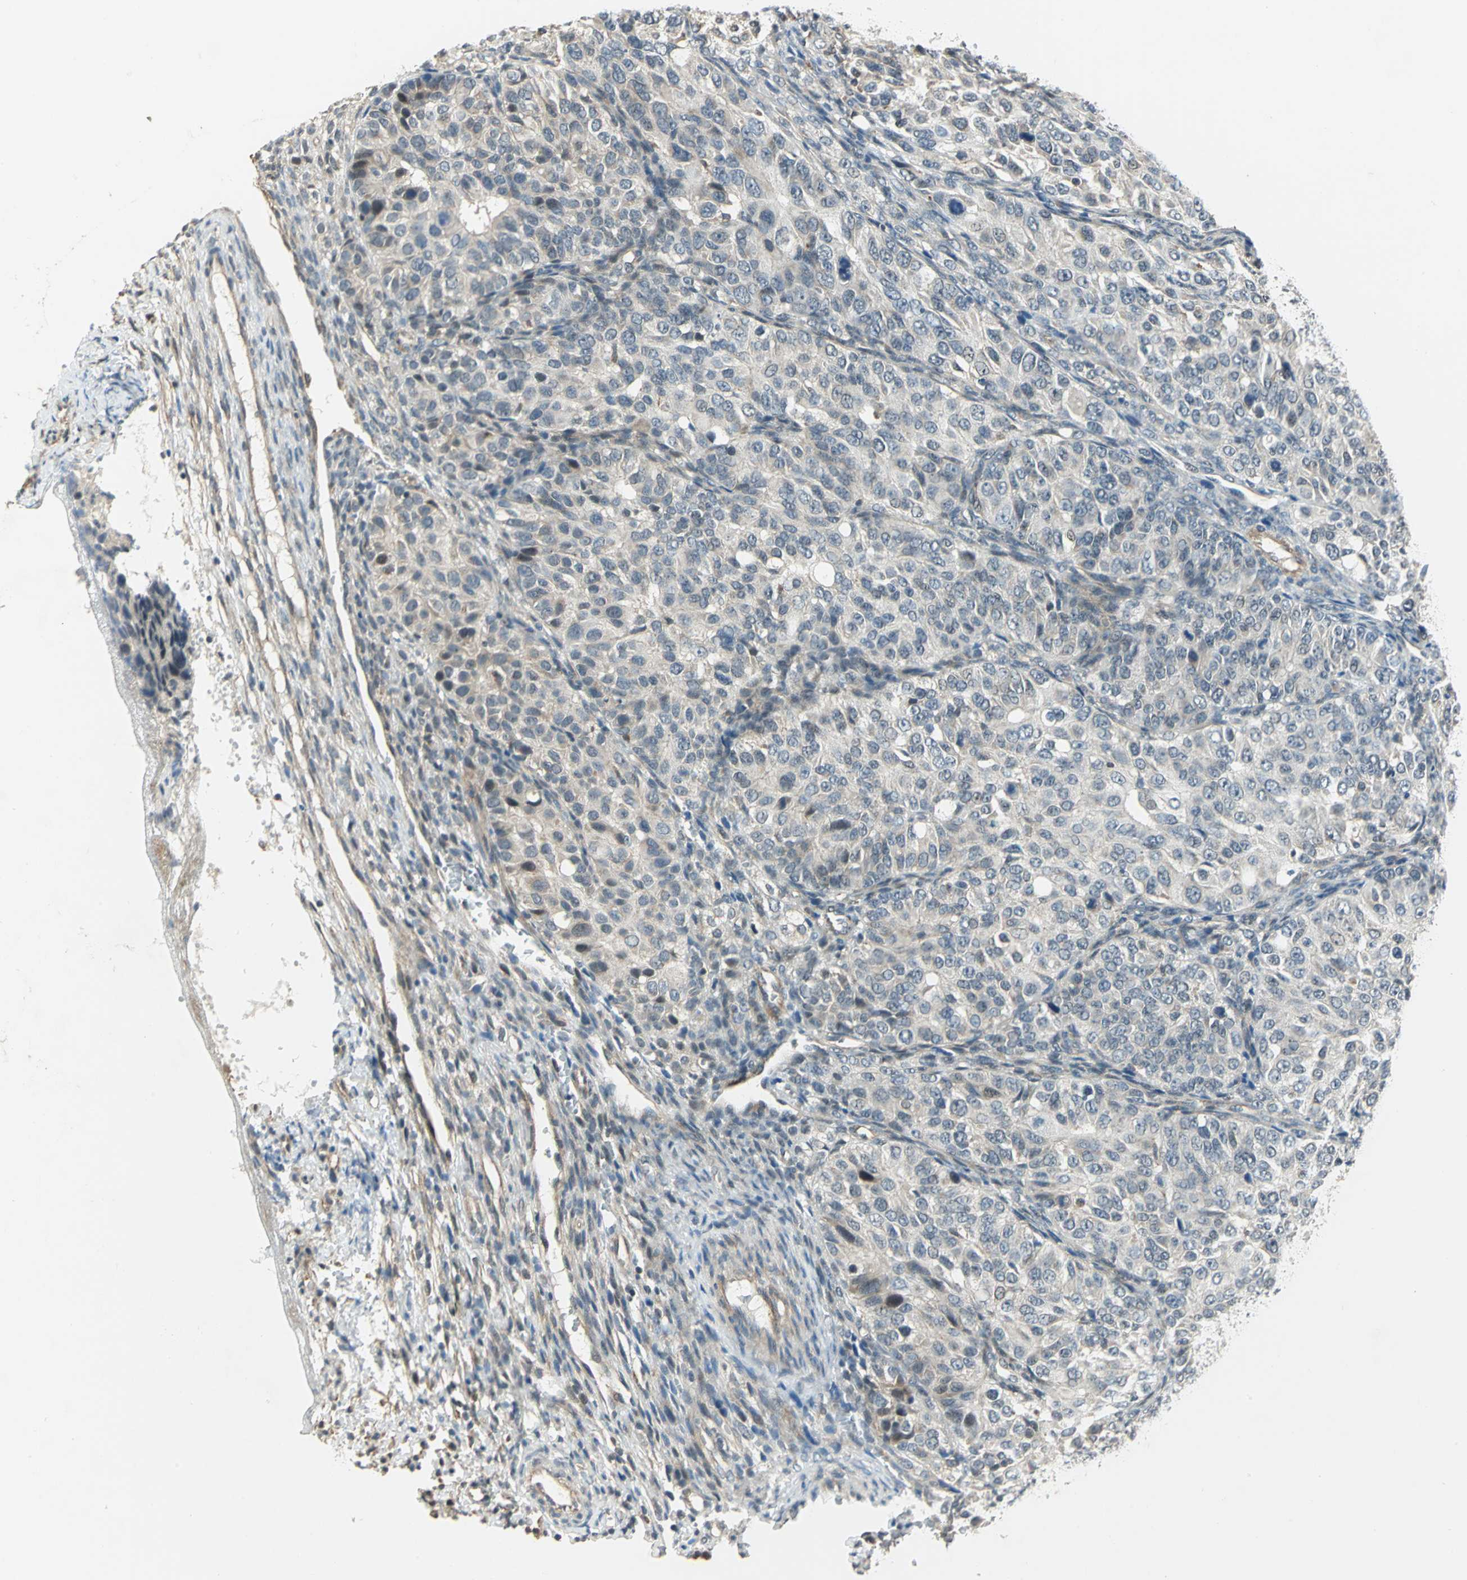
{"staining": {"intensity": "weak", "quantity": "25%-75%", "location": "cytoplasmic/membranous"}, "tissue": "ovarian cancer", "cell_type": "Tumor cells", "image_type": "cancer", "snomed": [{"axis": "morphology", "description": "Carcinoma, endometroid"}, {"axis": "topography", "description": "Ovary"}], "caption": "High-power microscopy captured an immunohistochemistry image of ovarian cancer, revealing weak cytoplasmic/membranous staining in approximately 25%-75% of tumor cells.", "gene": "PLAGL2", "patient": {"sex": "female", "age": 51}}